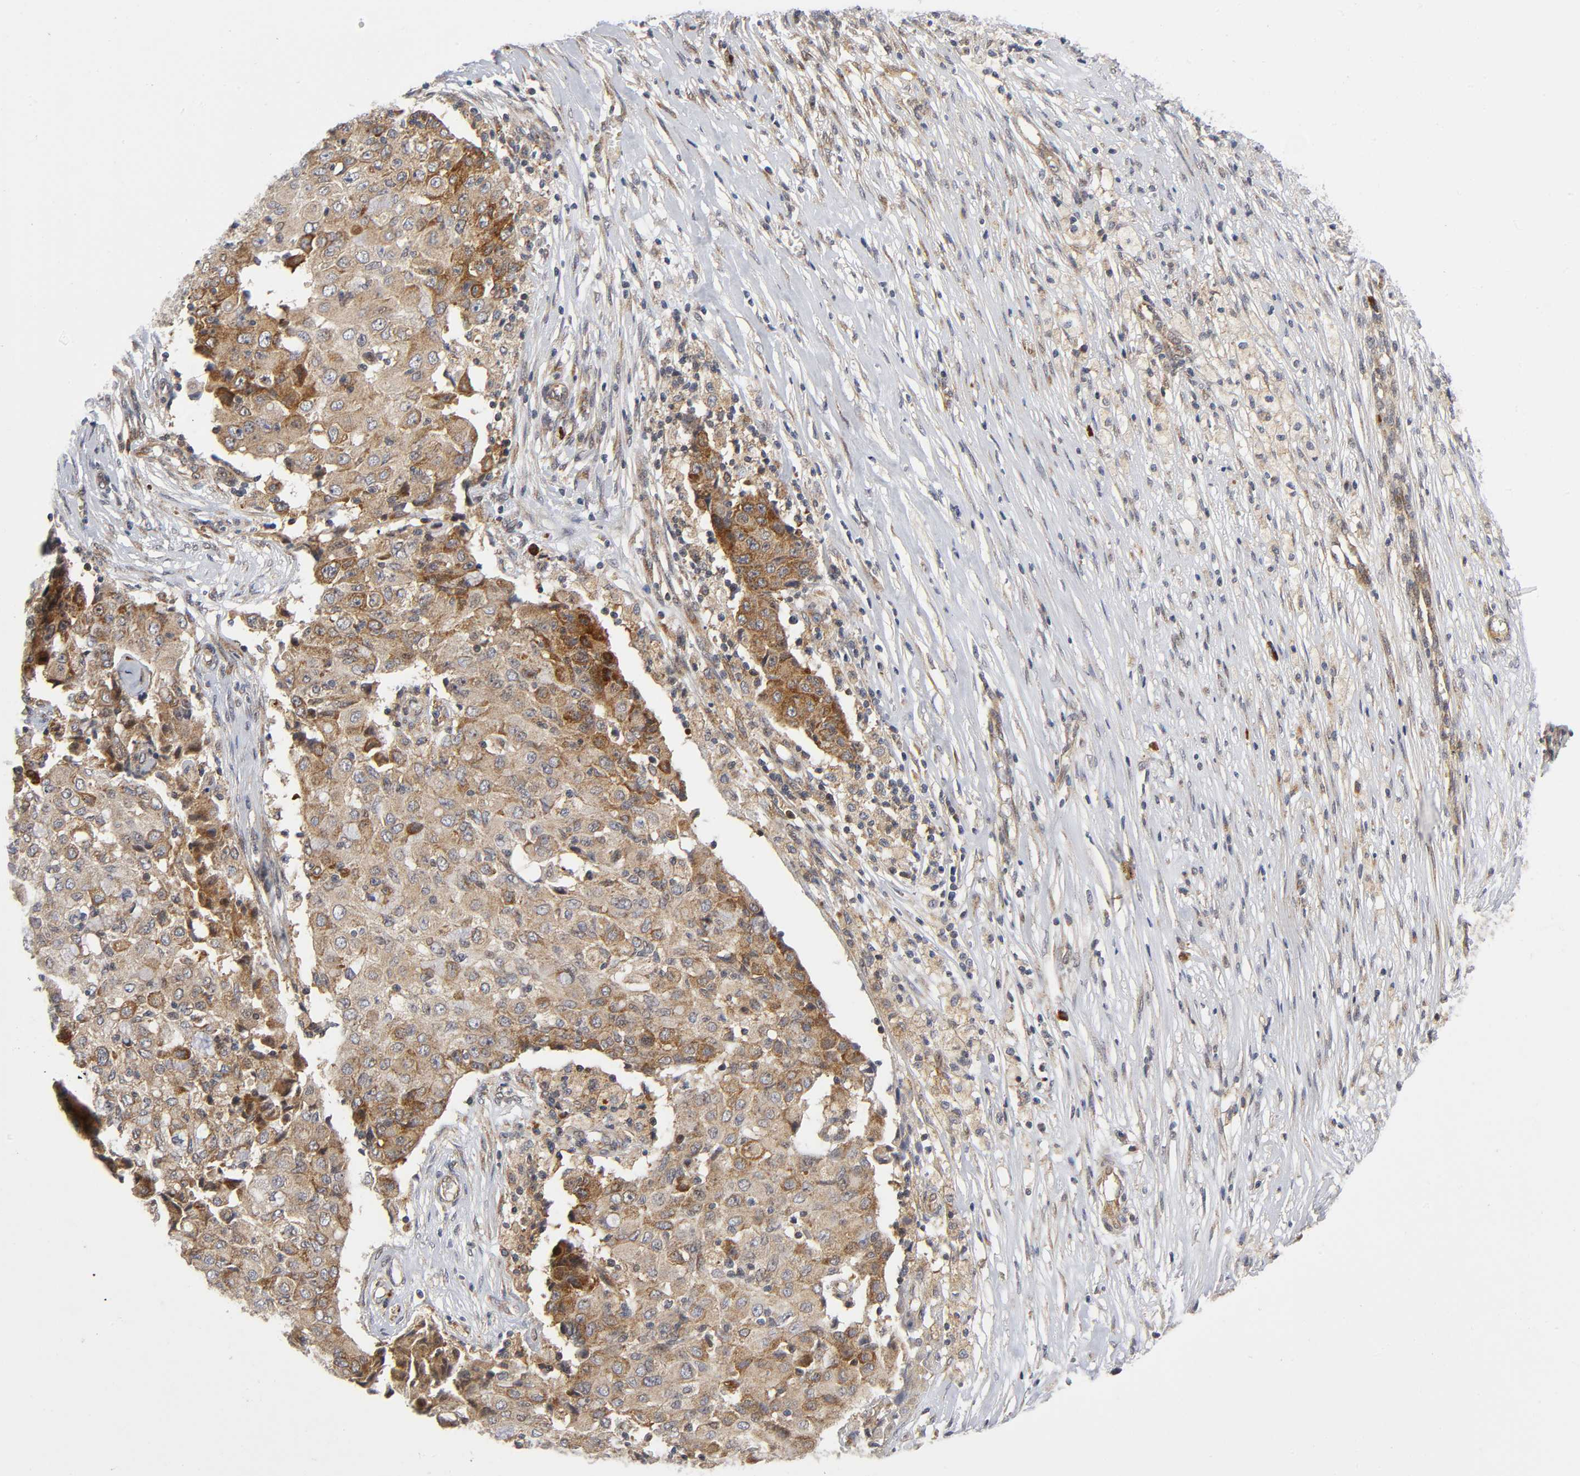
{"staining": {"intensity": "strong", "quantity": ">75%", "location": "cytoplasmic/membranous"}, "tissue": "ovarian cancer", "cell_type": "Tumor cells", "image_type": "cancer", "snomed": [{"axis": "morphology", "description": "Carcinoma, endometroid"}, {"axis": "topography", "description": "Ovary"}], "caption": "DAB immunohistochemical staining of human ovarian cancer shows strong cytoplasmic/membranous protein positivity in about >75% of tumor cells.", "gene": "EIF5", "patient": {"sex": "female", "age": 42}}